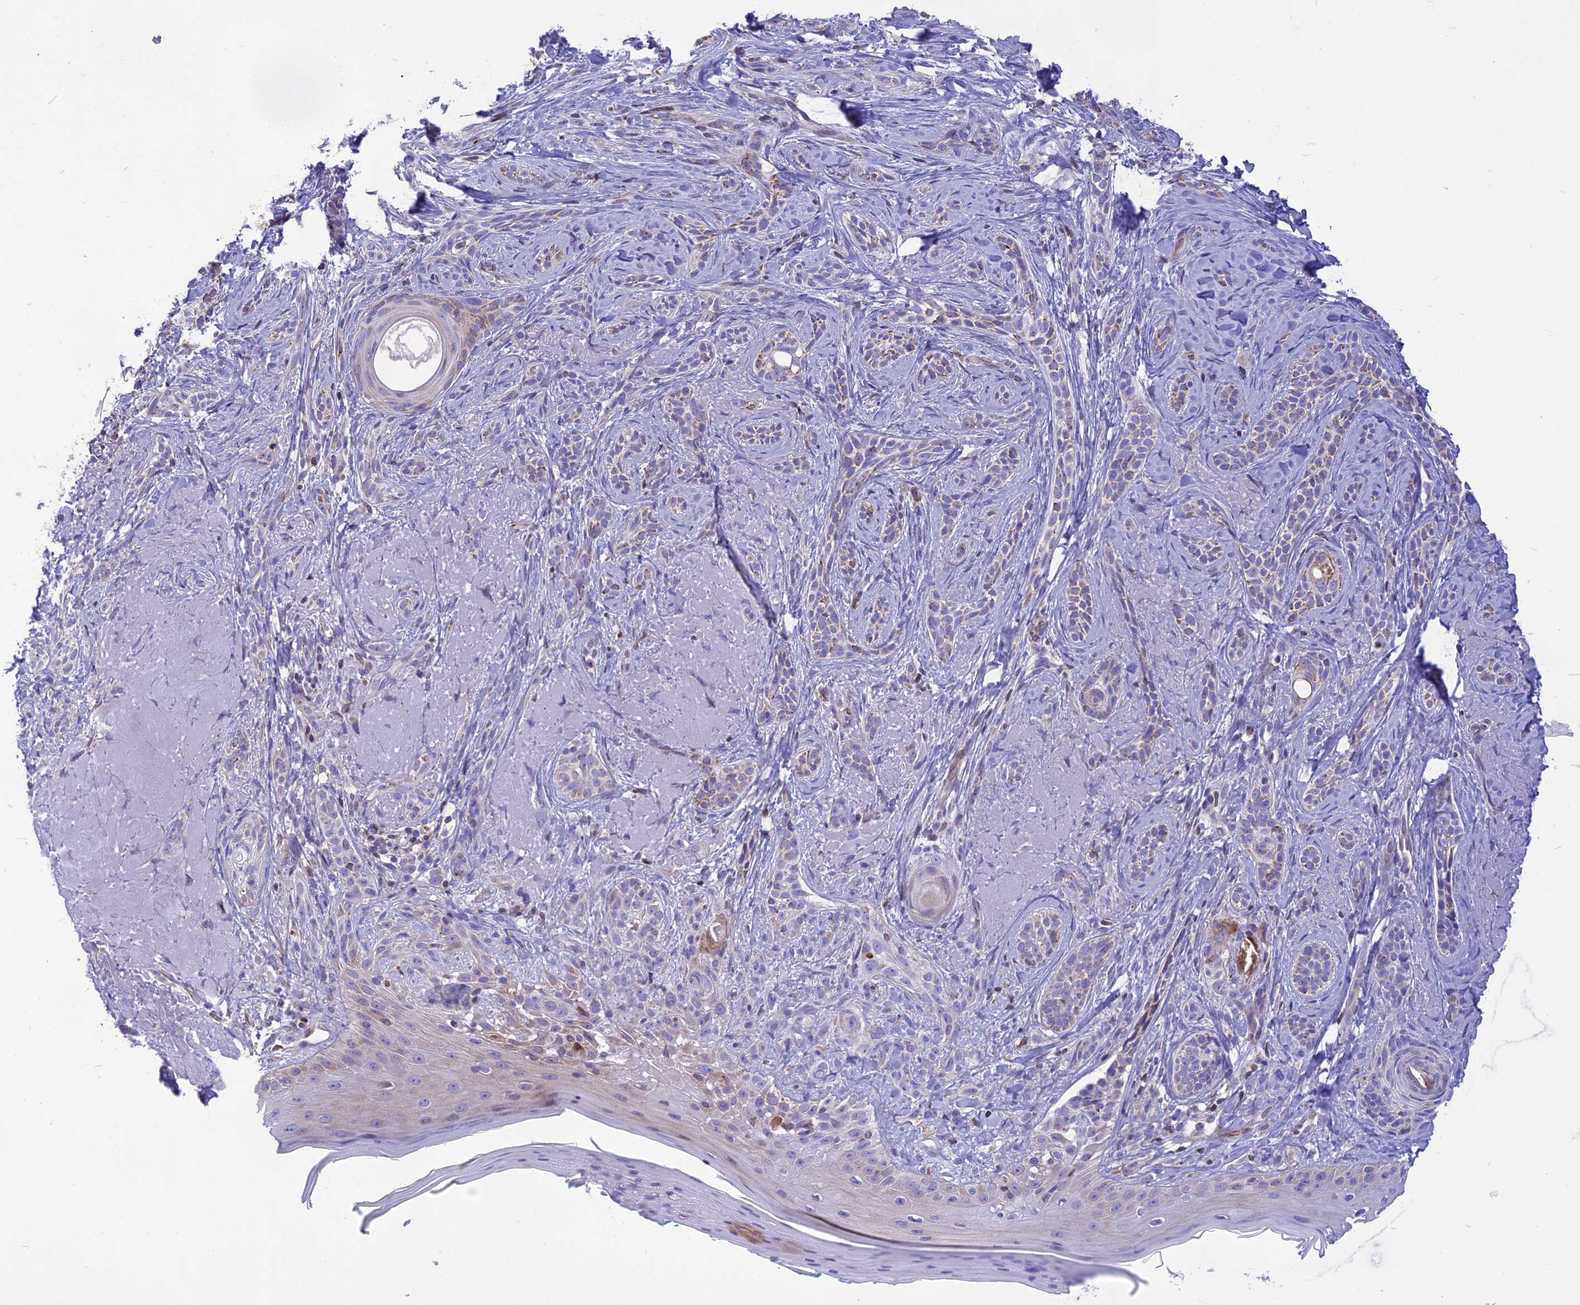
{"staining": {"intensity": "moderate", "quantity": "<25%", "location": "cytoplasmic/membranous"}, "tissue": "skin cancer", "cell_type": "Tumor cells", "image_type": "cancer", "snomed": [{"axis": "morphology", "description": "Basal cell carcinoma"}, {"axis": "topography", "description": "Skin"}], "caption": "Moderate cytoplasmic/membranous expression for a protein is present in about <25% of tumor cells of skin cancer using IHC.", "gene": "DOC2B", "patient": {"sex": "male", "age": 71}}